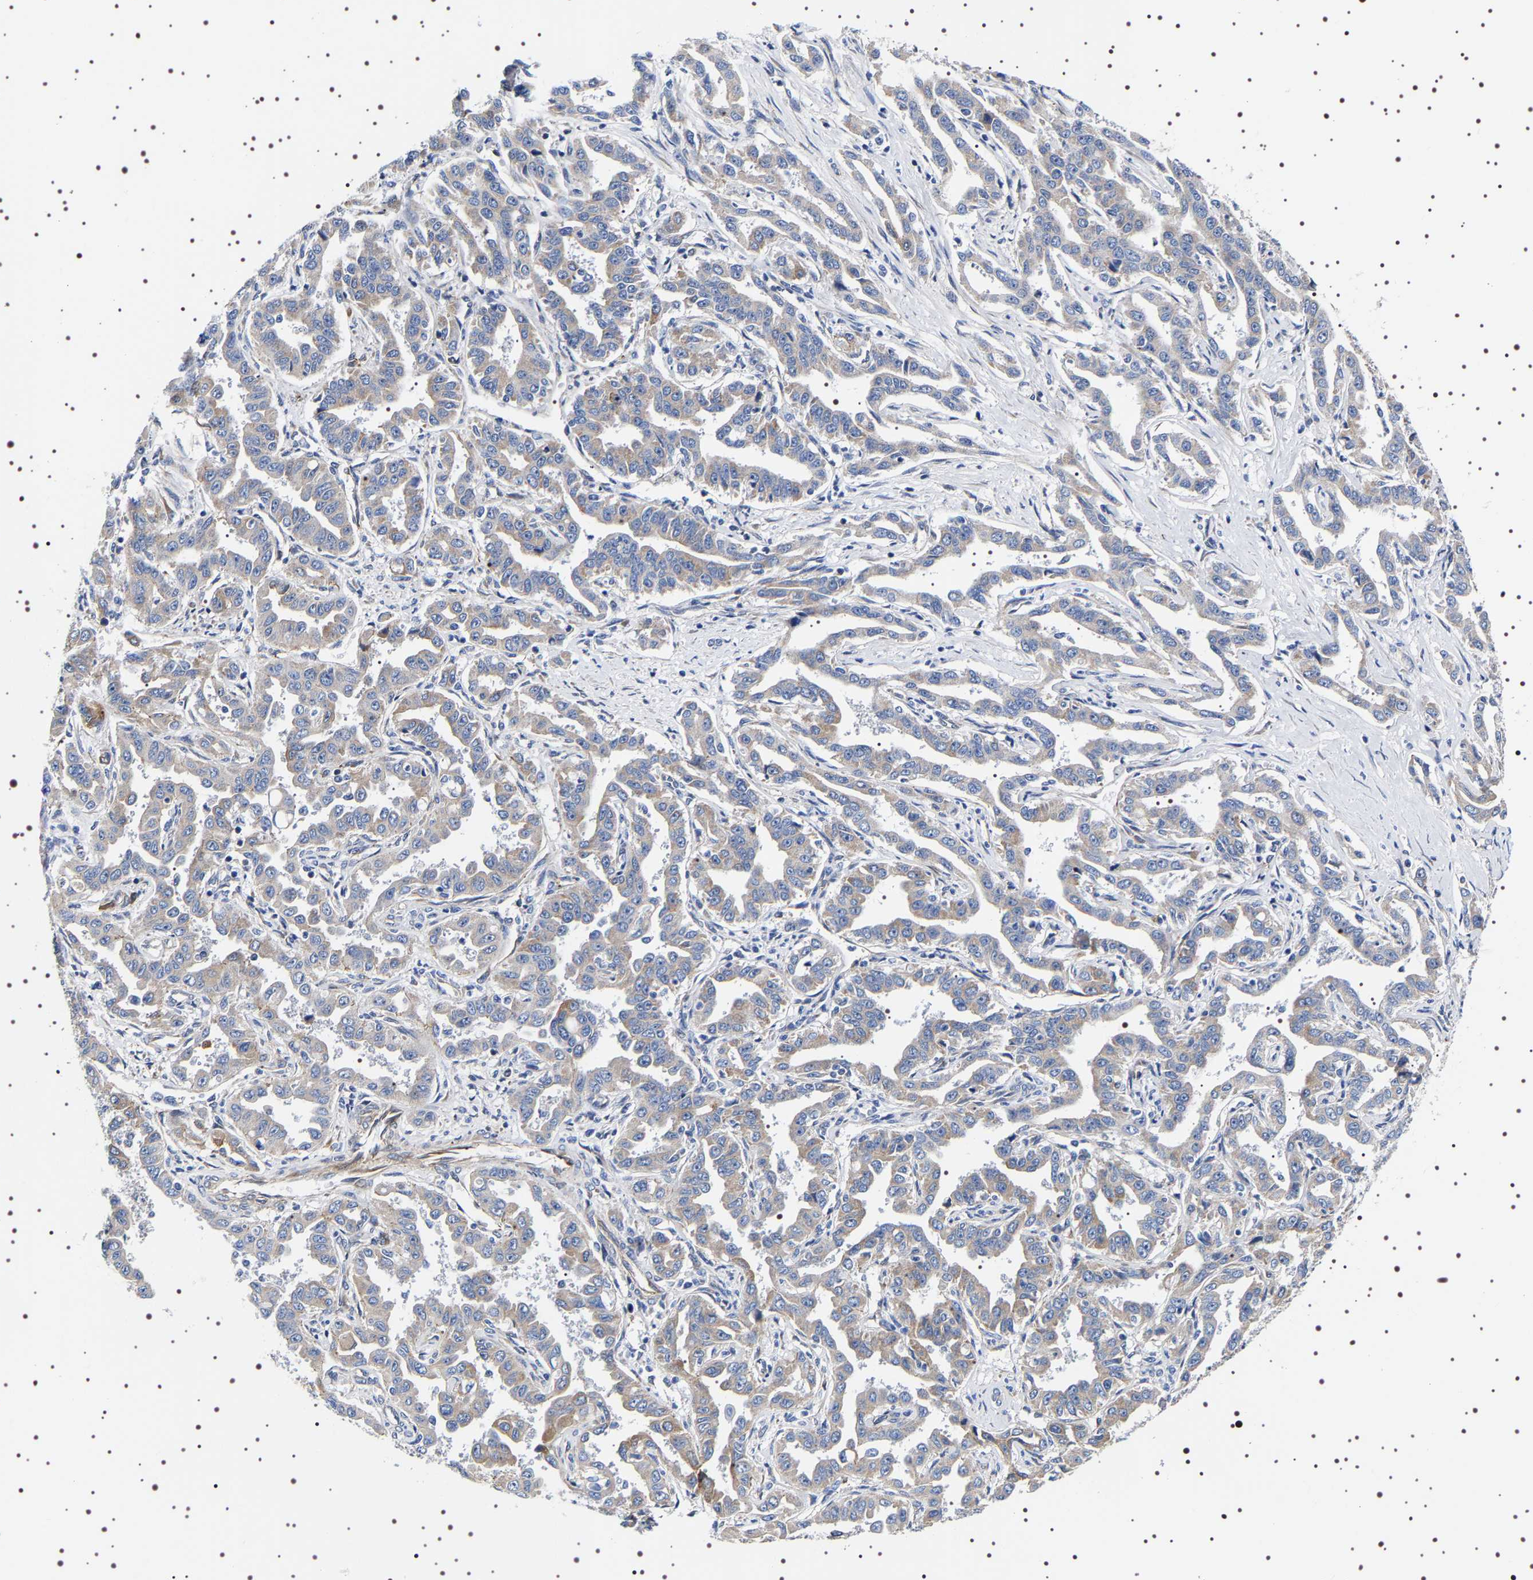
{"staining": {"intensity": "negative", "quantity": "none", "location": "none"}, "tissue": "liver cancer", "cell_type": "Tumor cells", "image_type": "cancer", "snomed": [{"axis": "morphology", "description": "Cholangiocarcinoma"}, {"axis": "topography", "description": "Liver"}], "caption": "A high-resolution image shows IHC staining of liver cancer, which displays no significant staining in tumor cells.", "gene": "SQLE", "patient": {"sex": "male", "age": 59}}